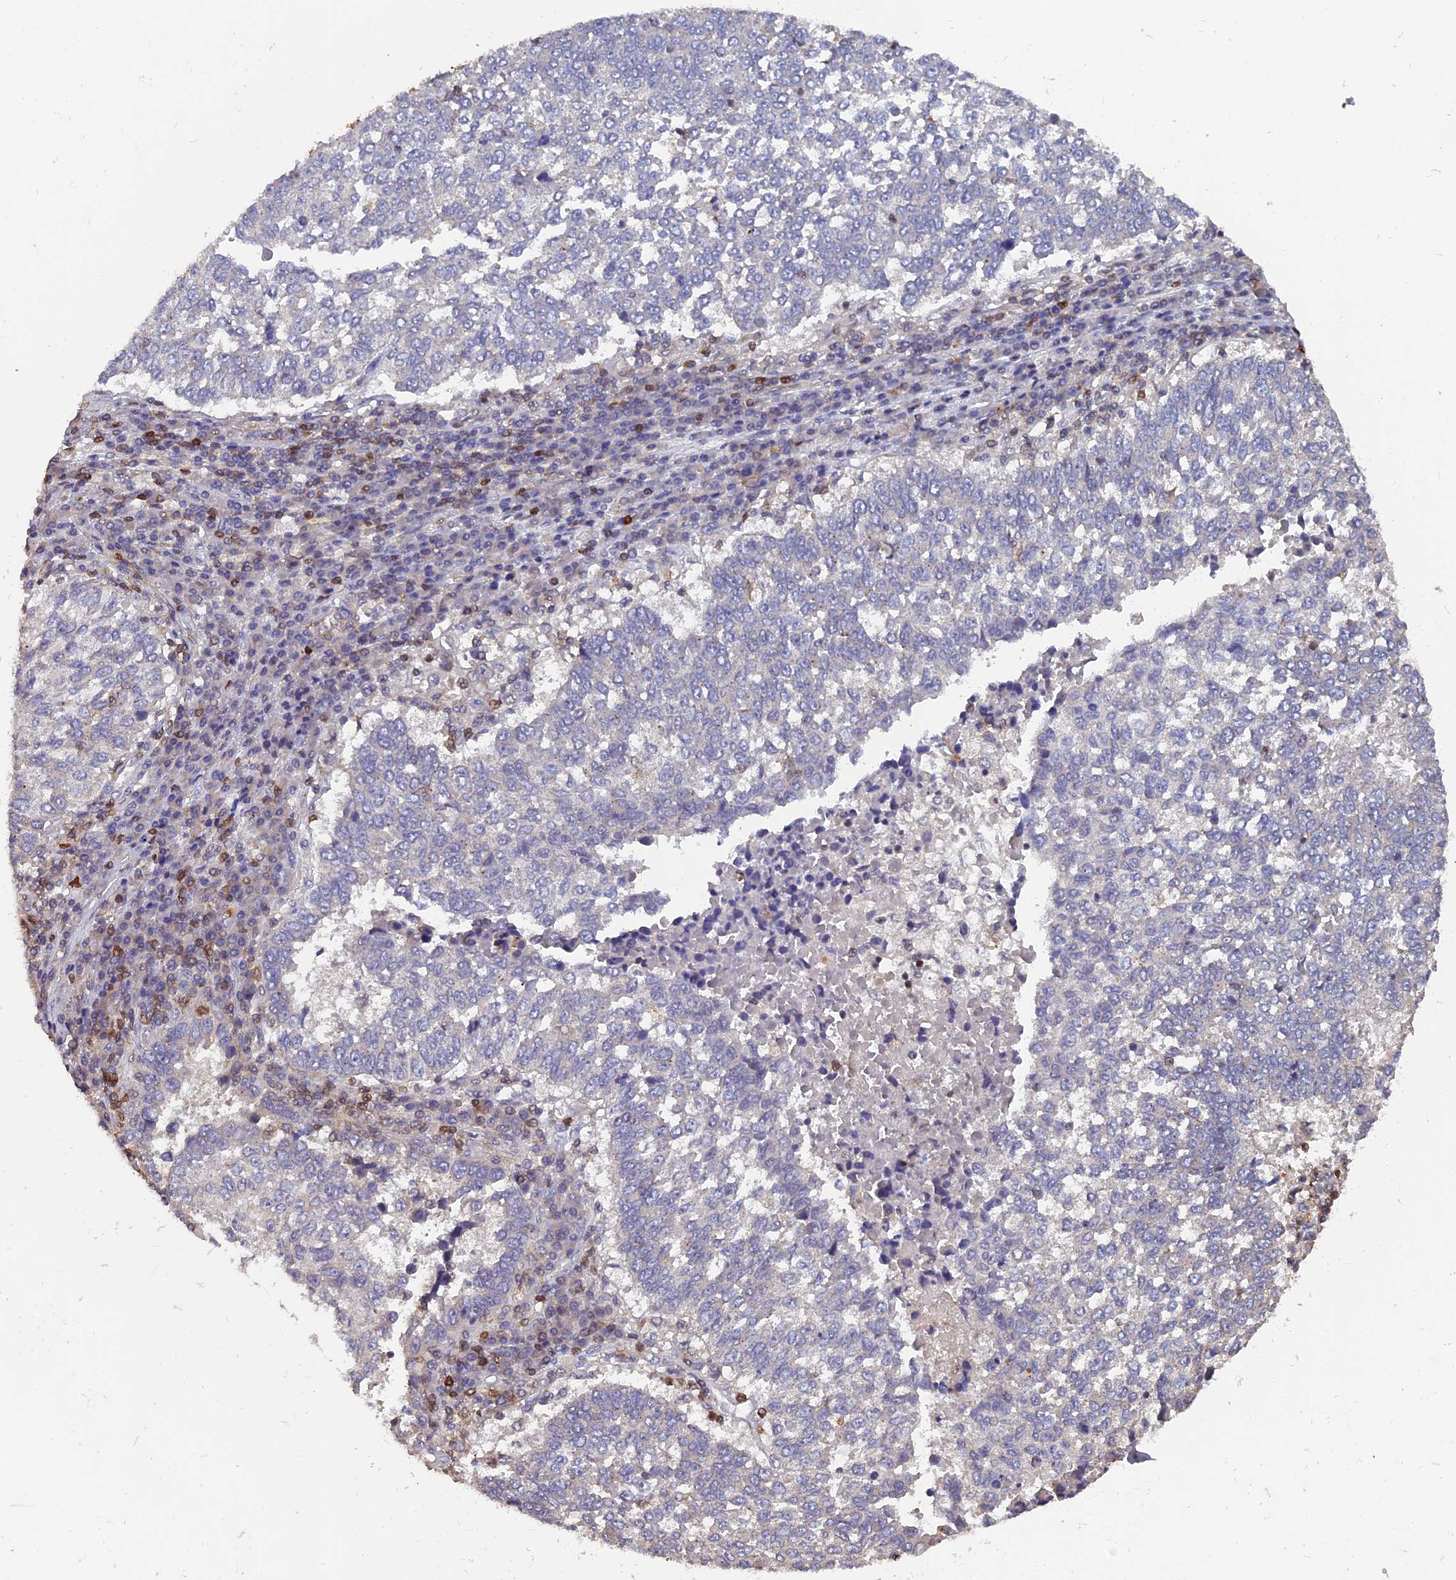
{"staining": {"intensity": "negative", "quantity": "none", "location": "none"}, "tissue": "lung cancer", "cell_type": "Tumor cells", "image_type": "cancer", "snomed": [{"axis": "morphology", "description": "Squamous cell carcinoma, NOS"}, {"axis": "topography", "description": "Lung"}], "caption": "Image shows no significant protein expression in tumor cells of squamous cell carcinoma (lung). (Stains: DAB (3,3'-diaminobenzidine) immunohistochemistry with hematoxylin counter stain, Microscopy: brightfield microscopy at high magnification).", "gene": "GALK2", "patient": {"sex": "male", "age": 73}}